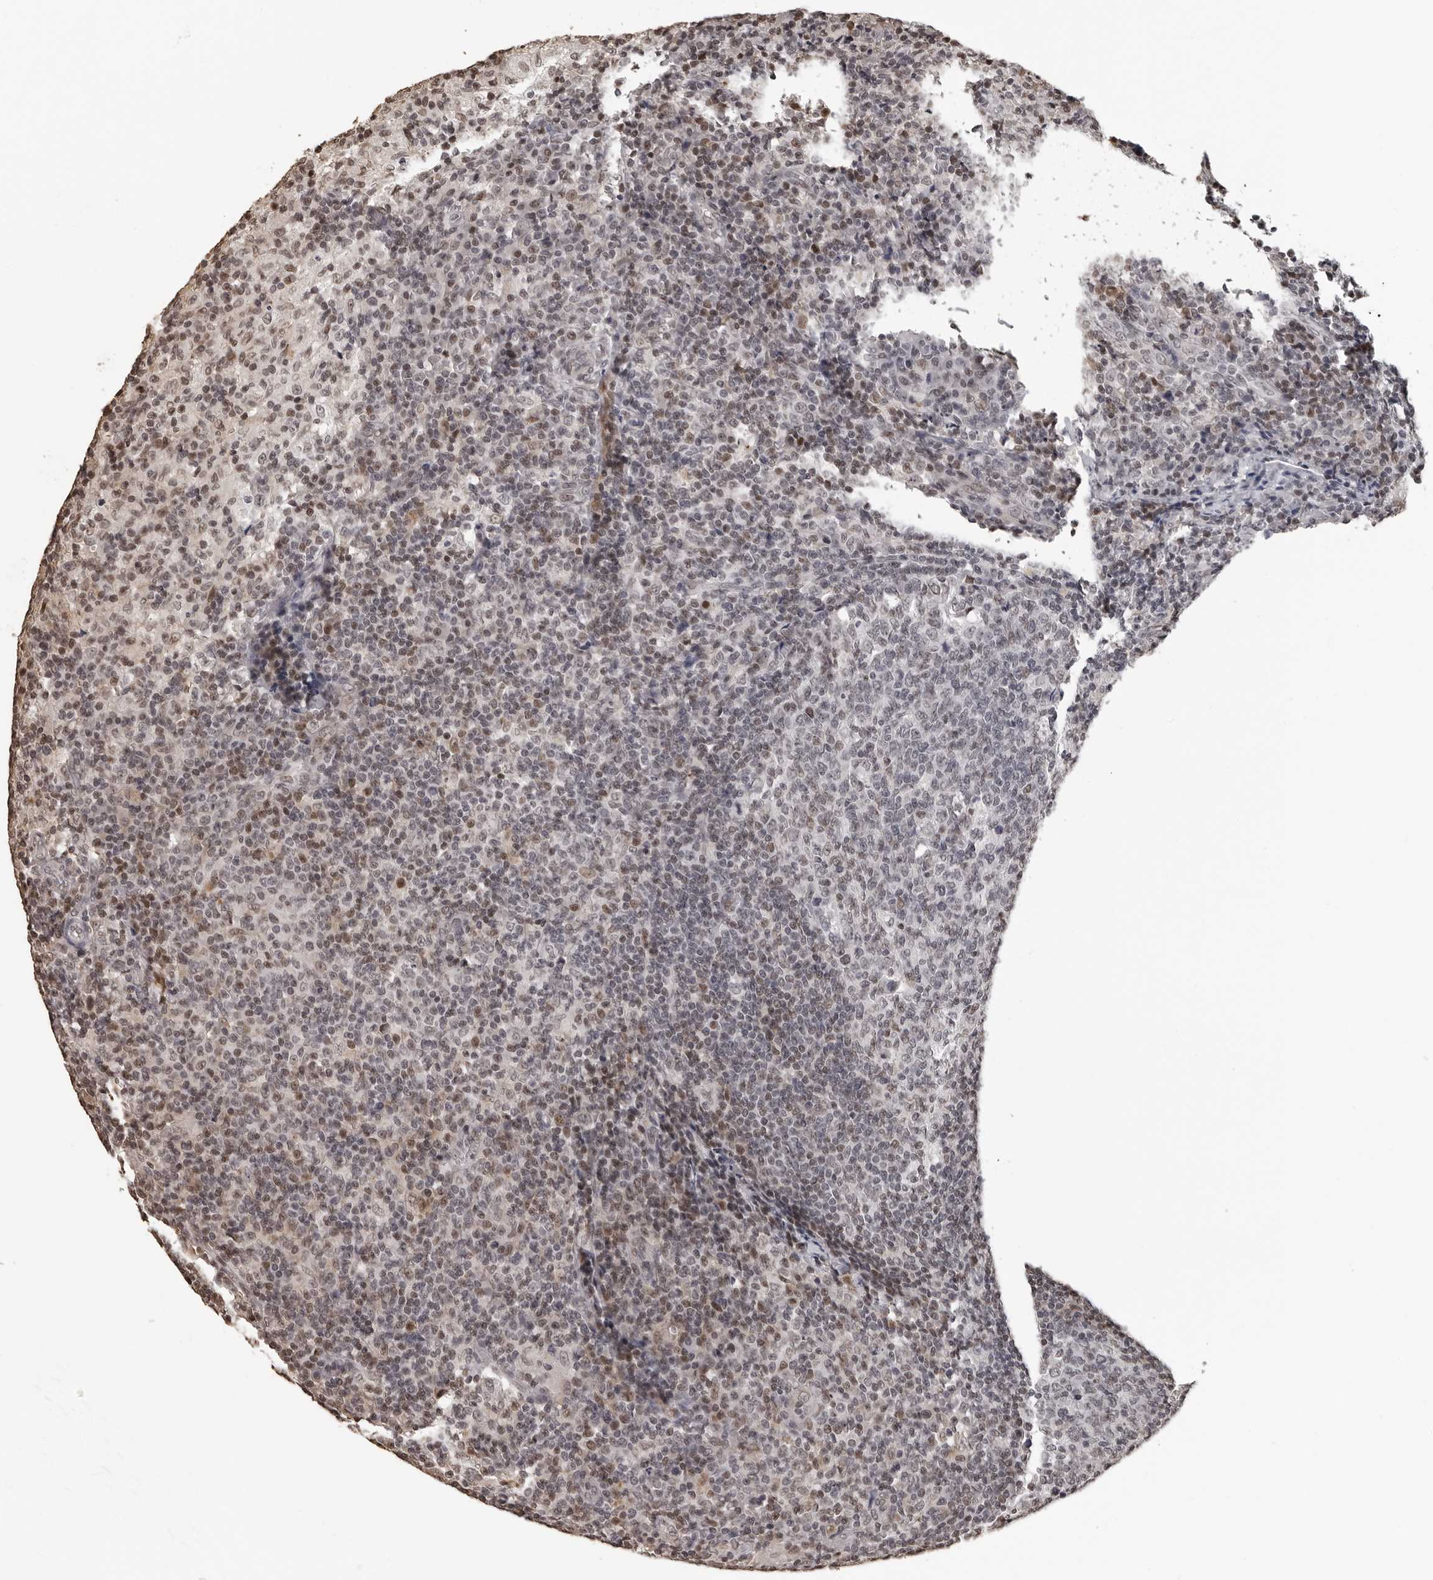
{"staining": {"intensity": "negative", "quantity": "none", "location": "none"}, "tissue": "lymph node", "cell_type": "Germinal center cells", "image_type": "normal", "snomed": [{"axis": "morphology", "description": "Normal tissue, NOS"}, {"axis": "morphology", "description": "Inflammation, NOS"}, {"axis": "topography", "description": "Lymph node"}], "caption": "Immunohistochemical staining of unremarkable lymph node reveals no significant staining in germinal center cells.", "gene": "ORC1", "patient": {"sex": "male", "age": 55}}